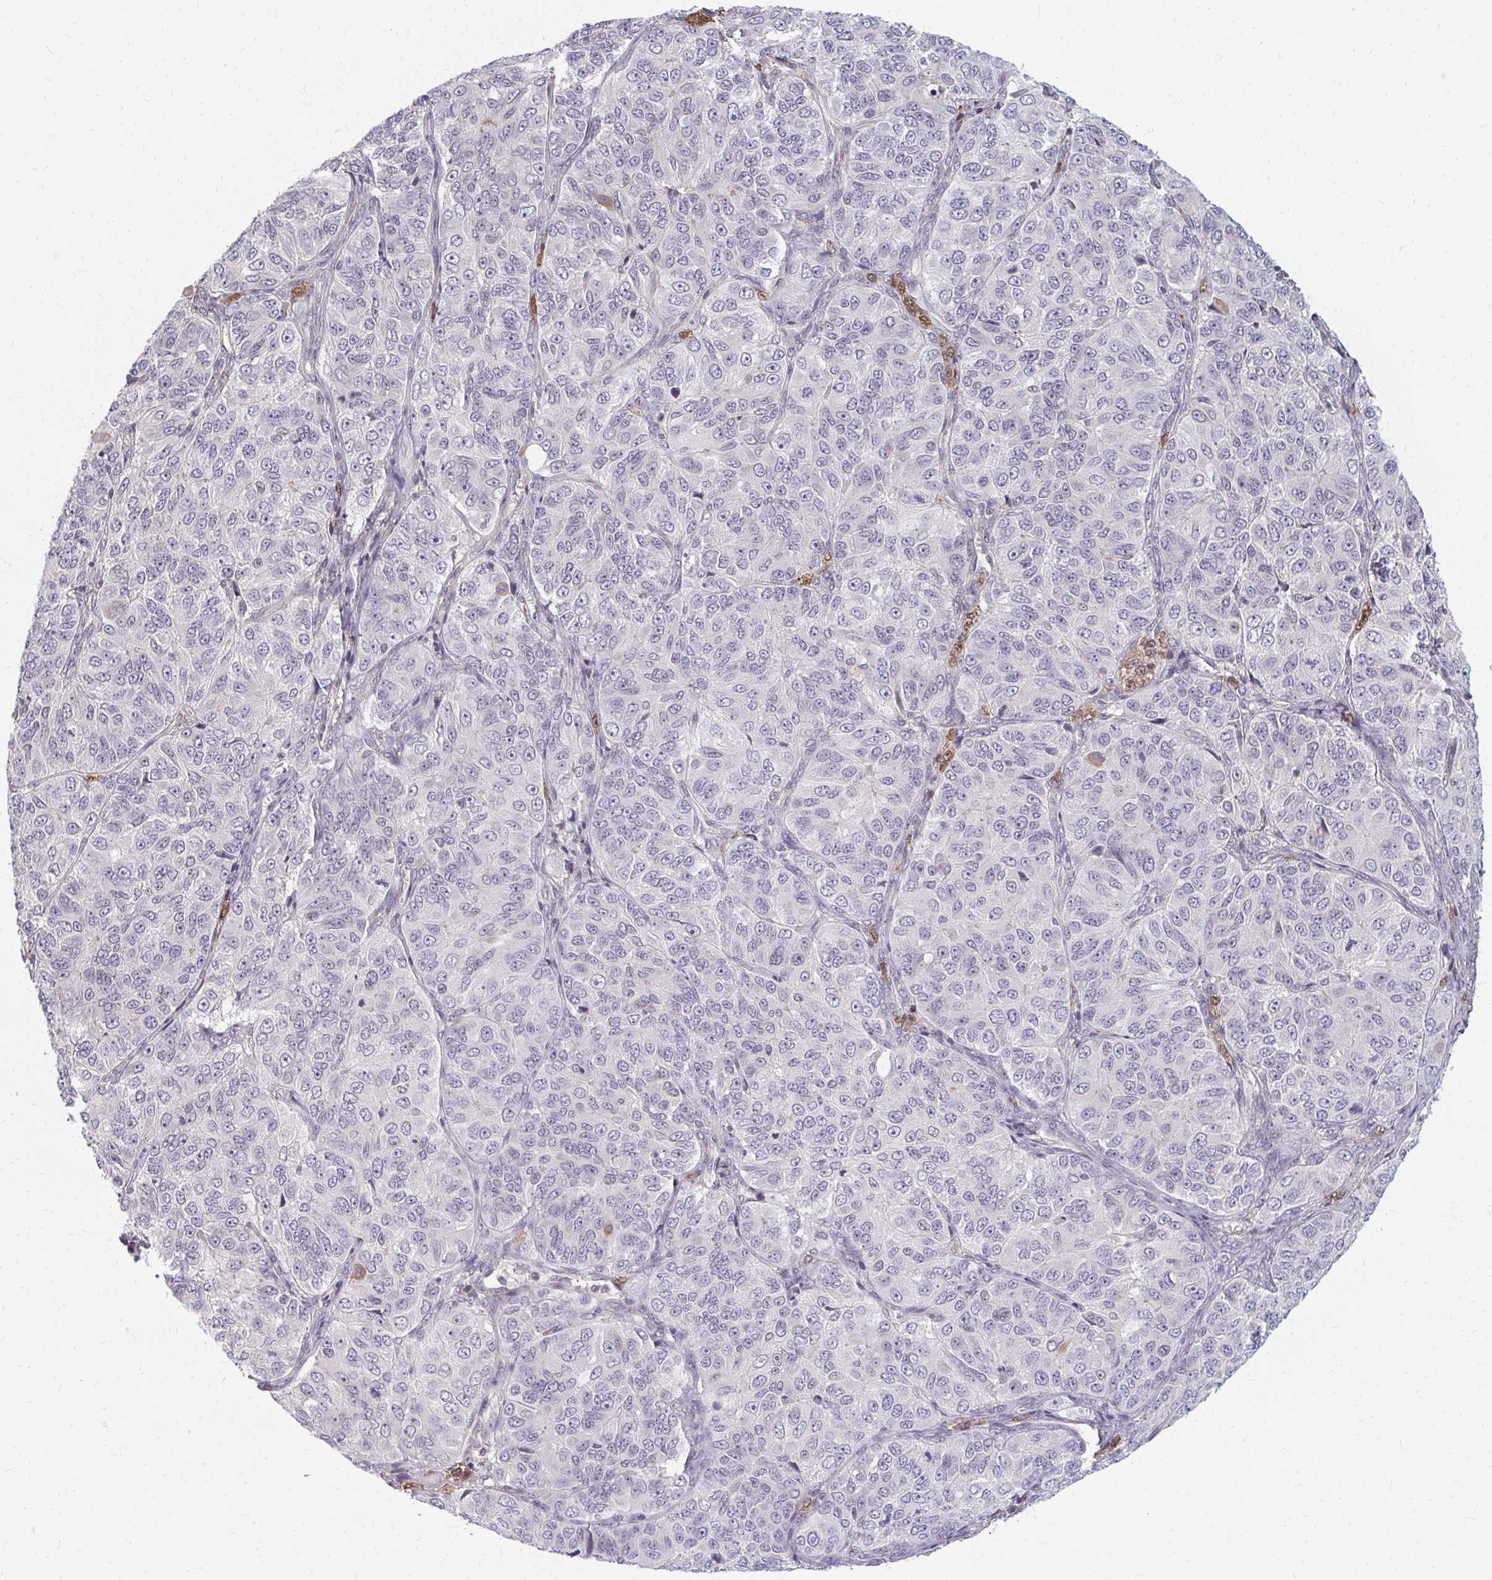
{"staining": {"intensity": "negative", "quantity": "none", "location": "none"}, "tissue": "ovarian cancer", "cell_type": "Tumor cells", "image_type": "cancer", "snomed": [{"axis": "morphology", "description": "Carcinoma, endometroid"}, {"axis": "topography", "description": "Ovary"}], "caption": "This is a micrograph of immunohistochemistry staining of ovarian cancer, which shows no staining in tumor cells.", "gene": "GPC5", "patient": {"sex": "female", "age": 51}}